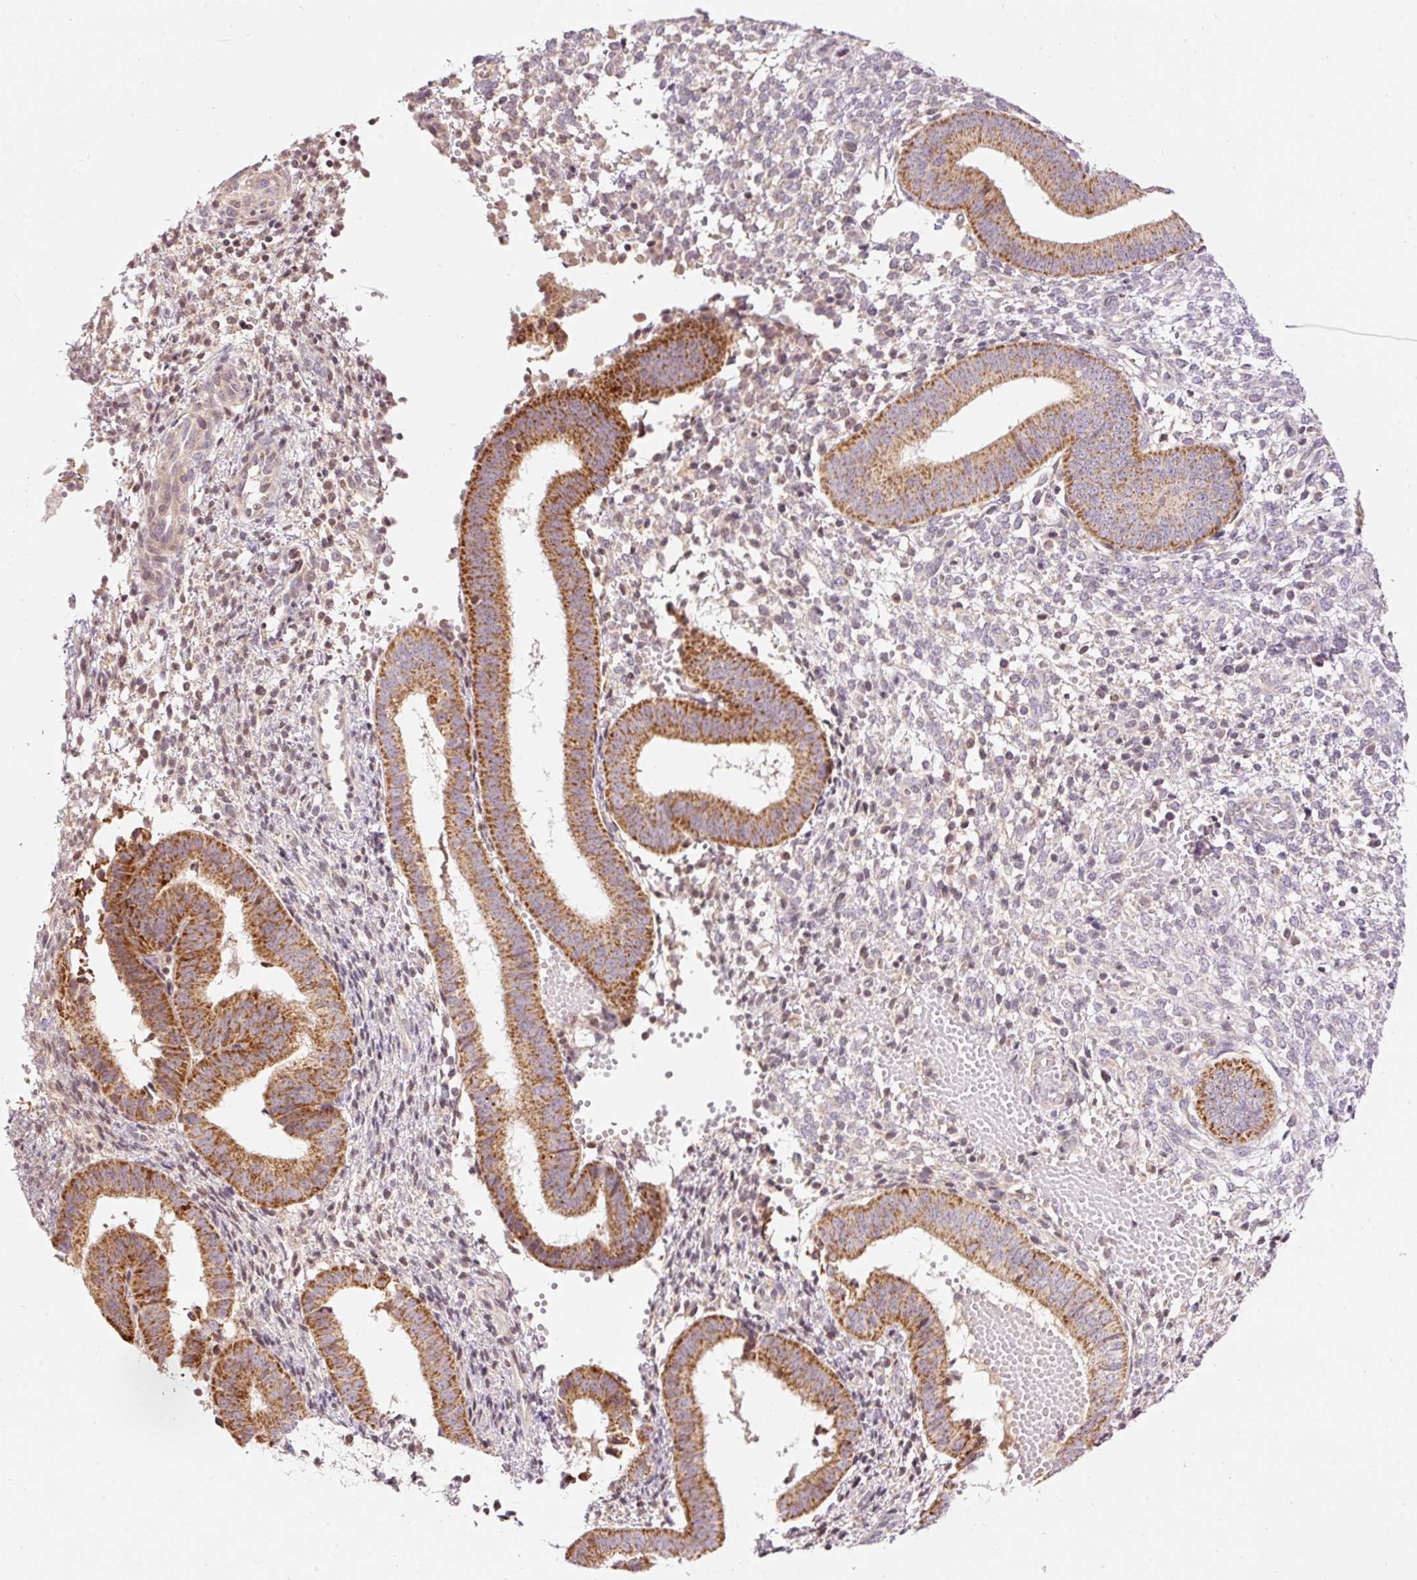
{"staining": {"intensity": "negative", "quantity": "none", "location": "none"}, "tissue": "endometrium", "cell_type": "Cells in endometrial stroma", "image_type": "normal", "snomed": [{"axis": "morphology", "description": "Normal tissue, NOS"}, {"axis": "topography", "description": "Endometrium"}], "caption": "Immunohistochemistry micrograph of benign endometrium stained for a protein (brown), which demonstrates no staining in cells in endometrial stroma. Nuclei are stained in blue.", "gene": "ABHD11", "patient": {"sex": "female", "age": 49}}